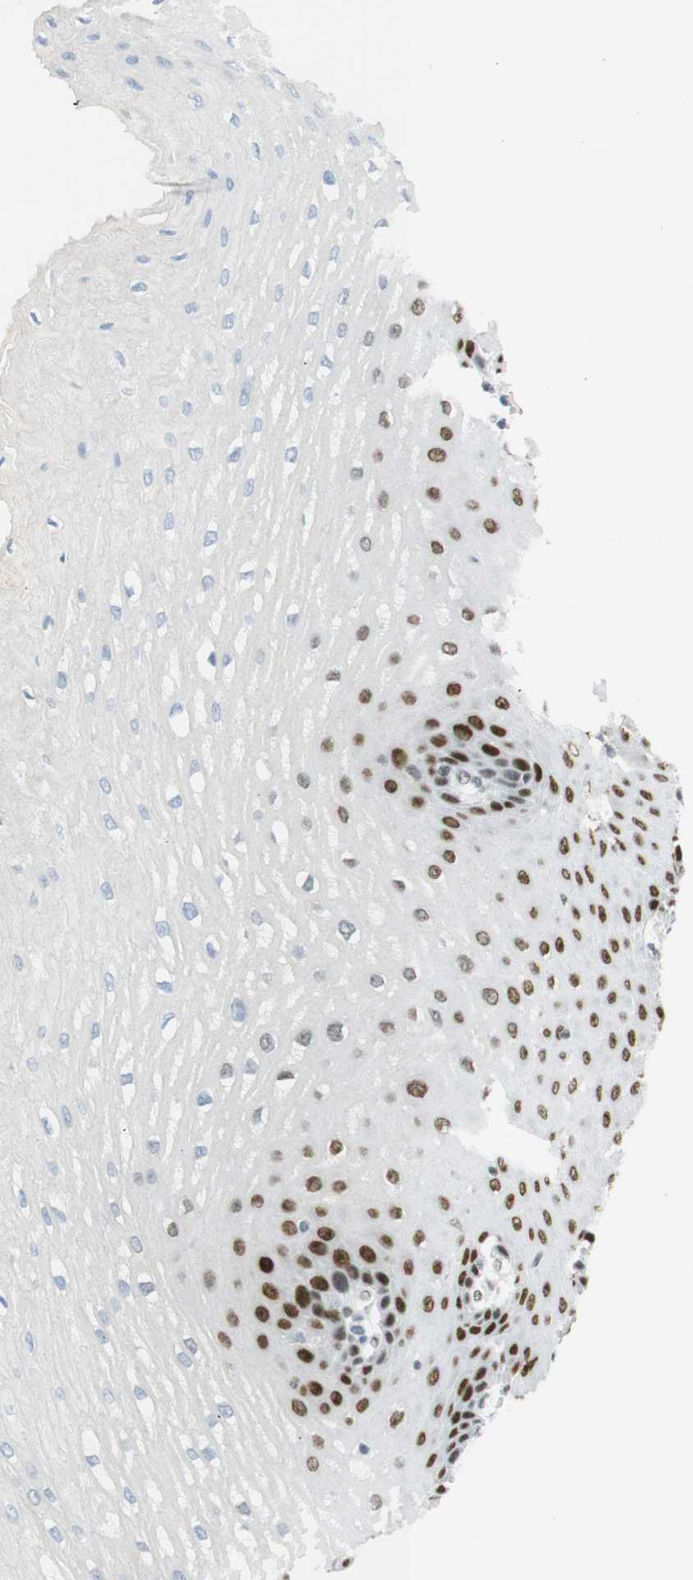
{"staining": {"intensity": "strong", "quantity": "25%-75%", "location": "nuclear"}, "tissue": "esophagus", "cell_type": "Squamous epithelial cells", "image_type": "normal", "snomed": [{"axis": "morphology", "description": "Normal tissue, NOS"}, {"axis": "topography", "description": "Esophagus"}], "caption": "Brown immunohistochemical staining in normal esophagus shows strong nuclear expression in about 25%-75% of squamous epithelial cells.", "gene": "RIOX2", "patient": {"sex": "male", "age": 54}}